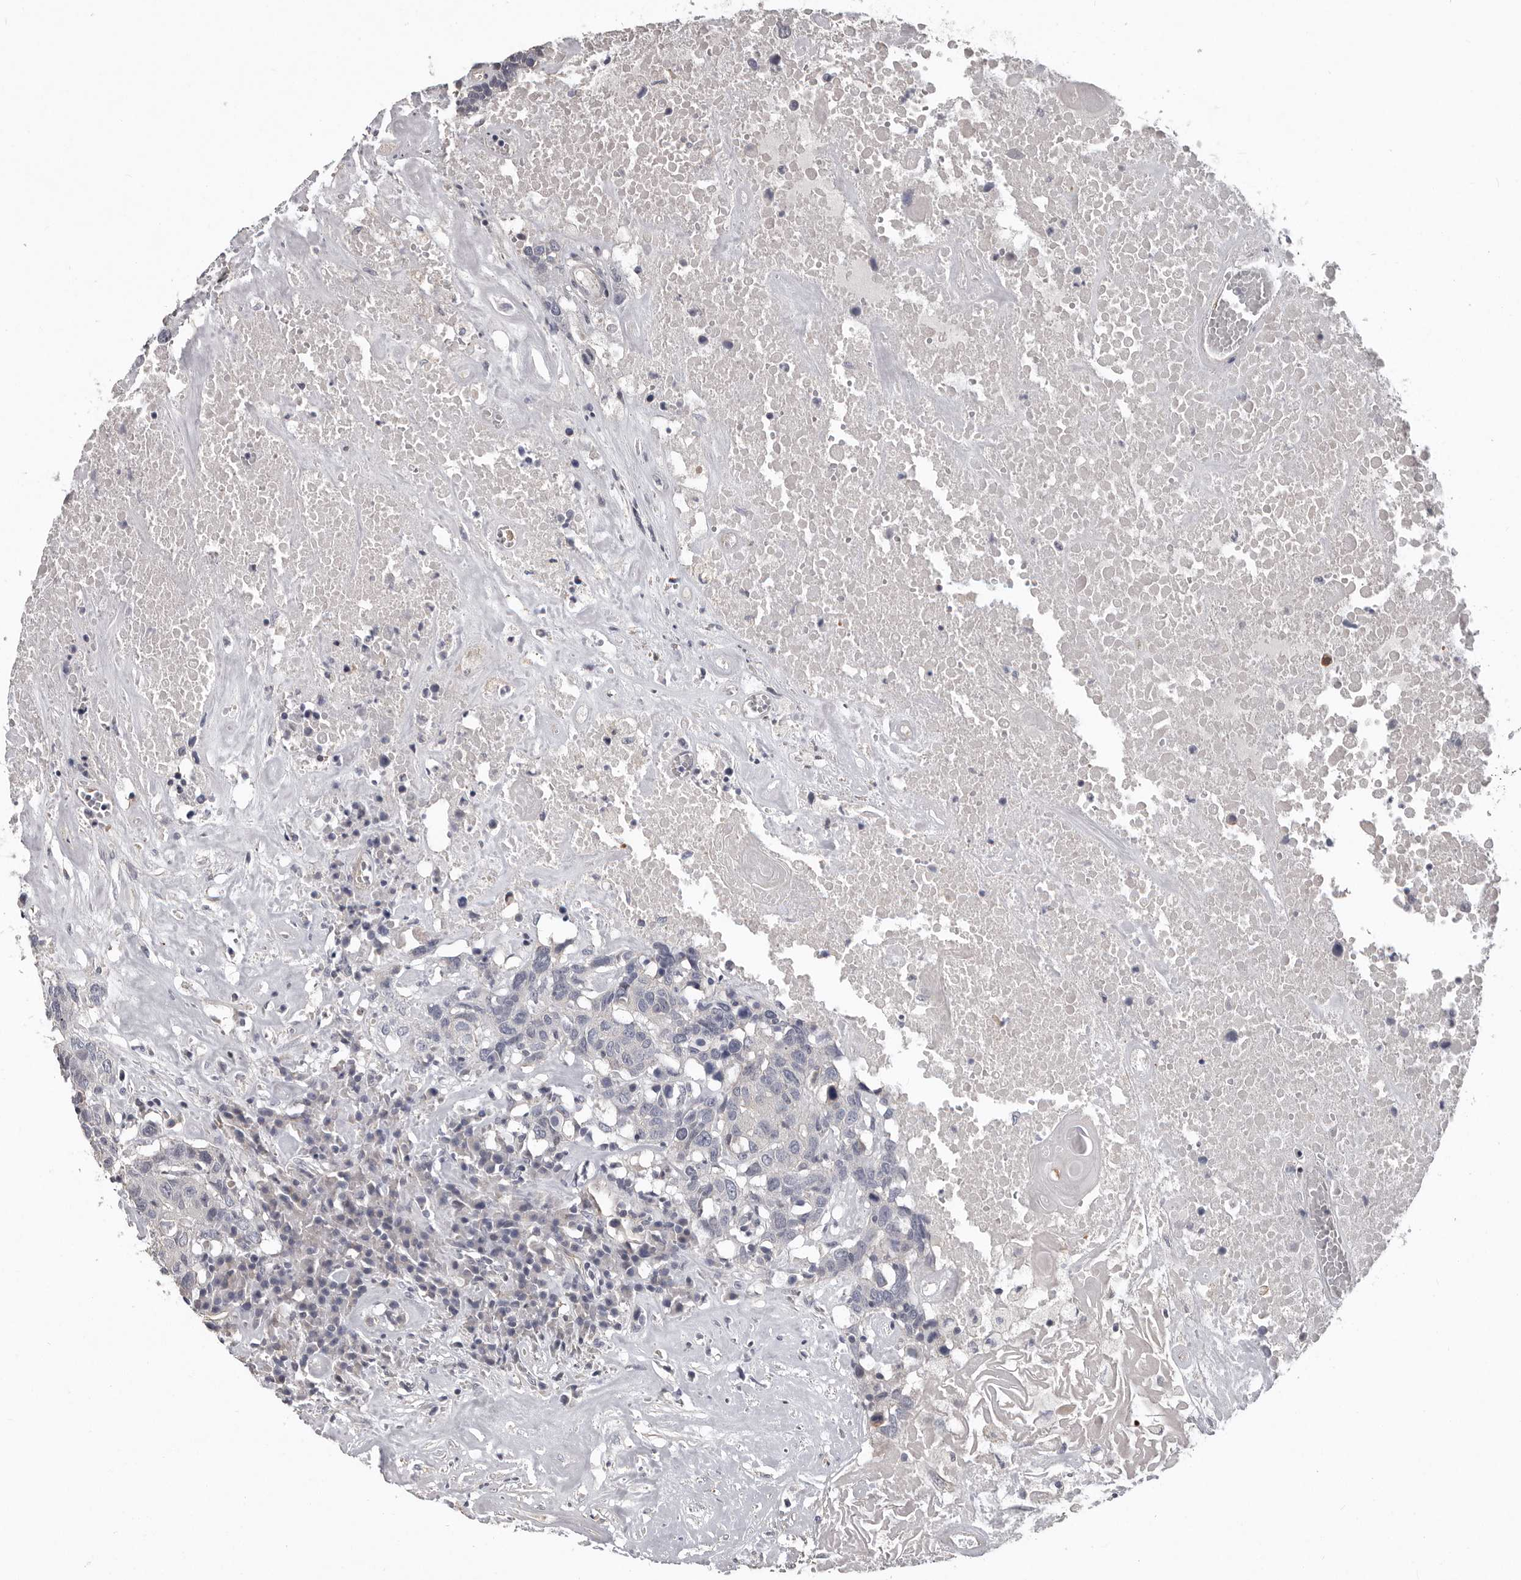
{"staining": {"intensity": "negative", "quantity": "none", "location": "none"}, "tissue": "head and neck cancer", "cell_type": "Tumor cells", "image_type": "cancer", "snomed": [{"axis": "morphology", "description": "Squamous cell carcinoma, NOS"}, {"axis": "topography", "description": "Head-Neck"}], "caption": "Immunohistochemical staining of human head and neck cancer exhibits no significant positivity in tumor cells.", "gene": "RNF217", "patient": {"sex": "male", "age": 66}}